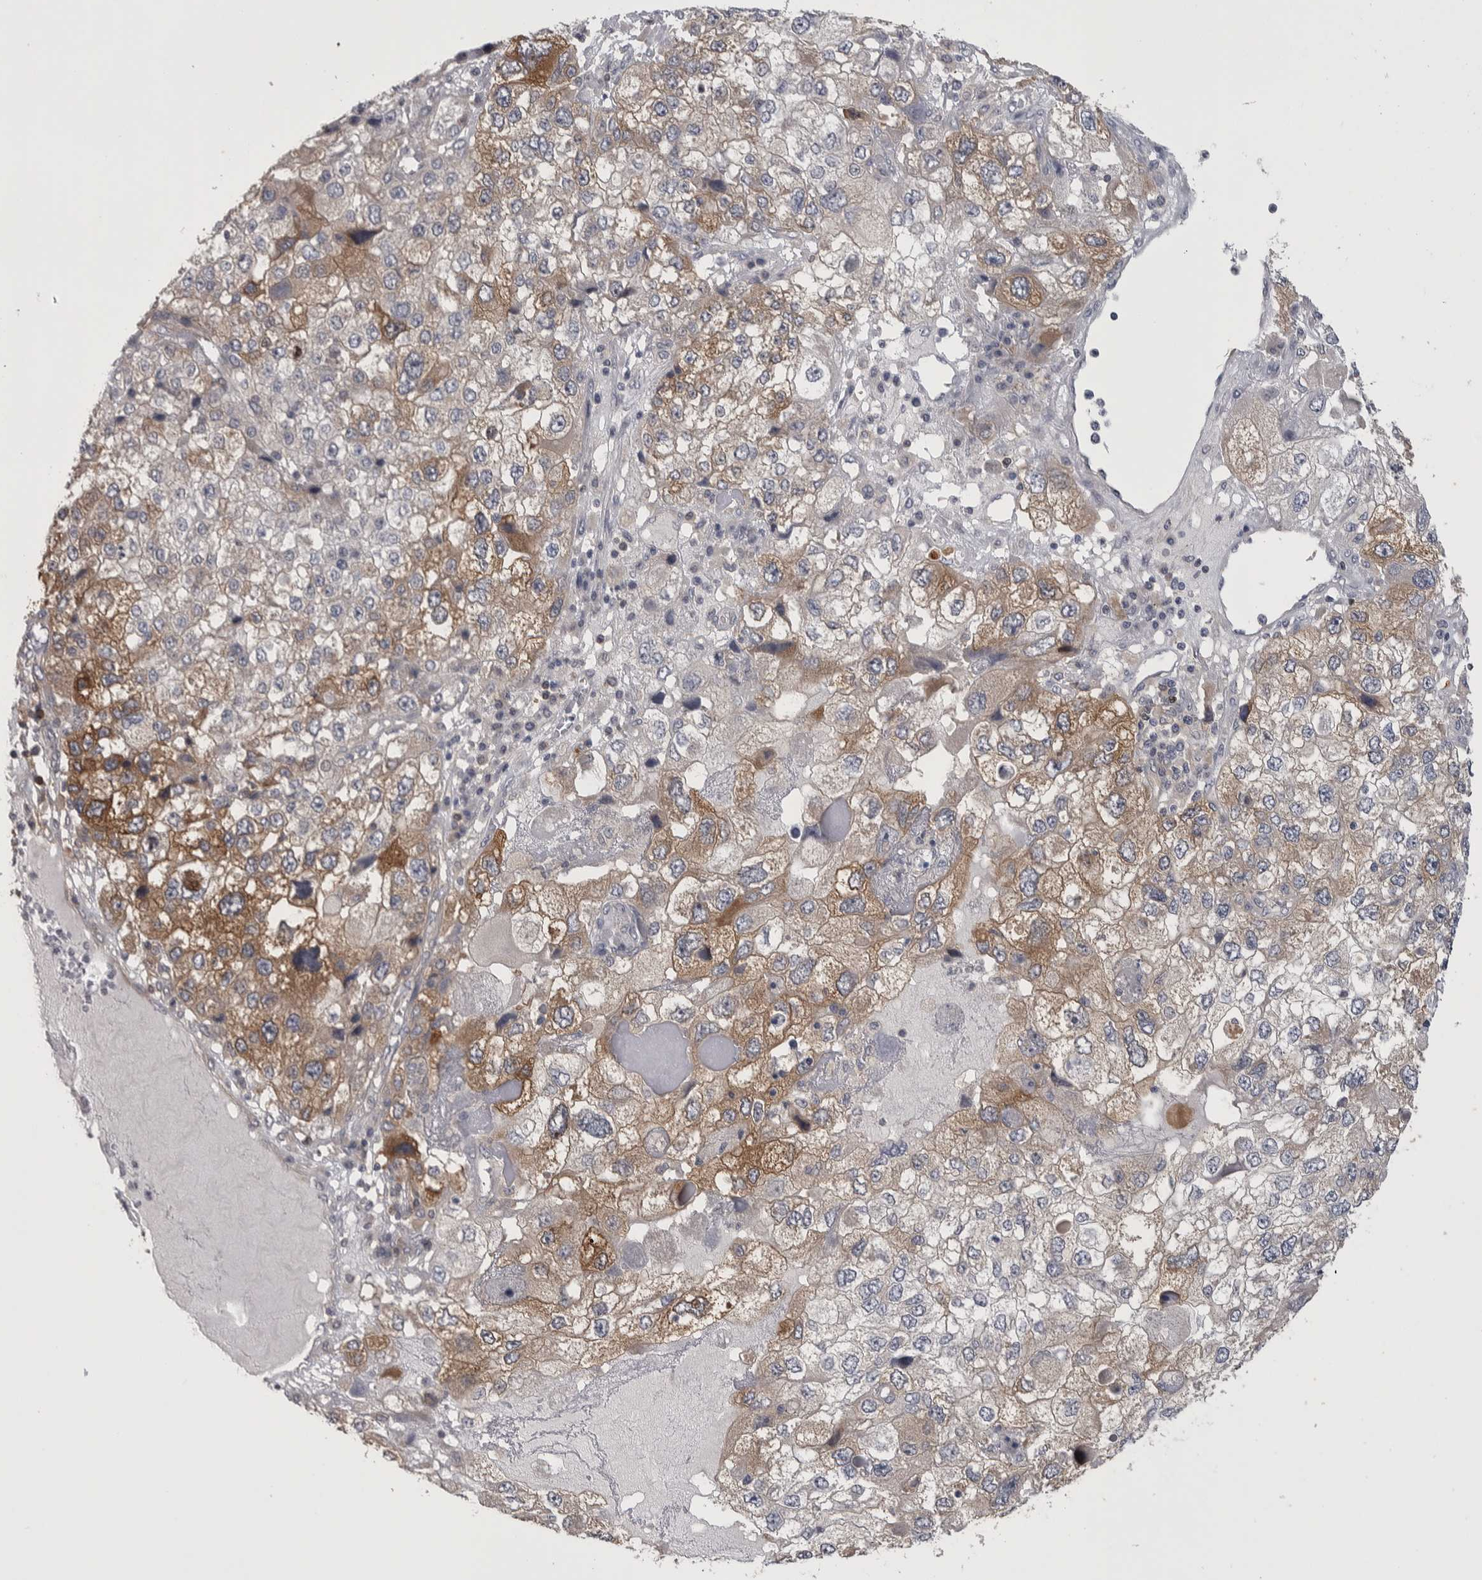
{"staining": {"intensity": "moderate", "quantity": "<25%", "location": "cytoplasmic/membranous"}, "tissue": "endometrial cancer", "cell_type": "Tumor cells", "image_type": "cancer", "snomed": [{"axis": "morphology", "description": "Adenocarcinoma, NOS"}, {"axis": "topography", "description": "Endometrium"}], "caption": "High-magnification brightfield microscopy of endometrial cancer (adenocarcinoma) stained with DAB (3,3'-diaminobenzidine) (brown) and counterstained with hematoxylin (blue). tumor cells exhibit moderate cytoplasmic/membranous positivity is identified in about<25% of cells. Nuclei are stained in blue.", "gene": "NFKB2", "patient": {"sex": "female", "age": 49}}